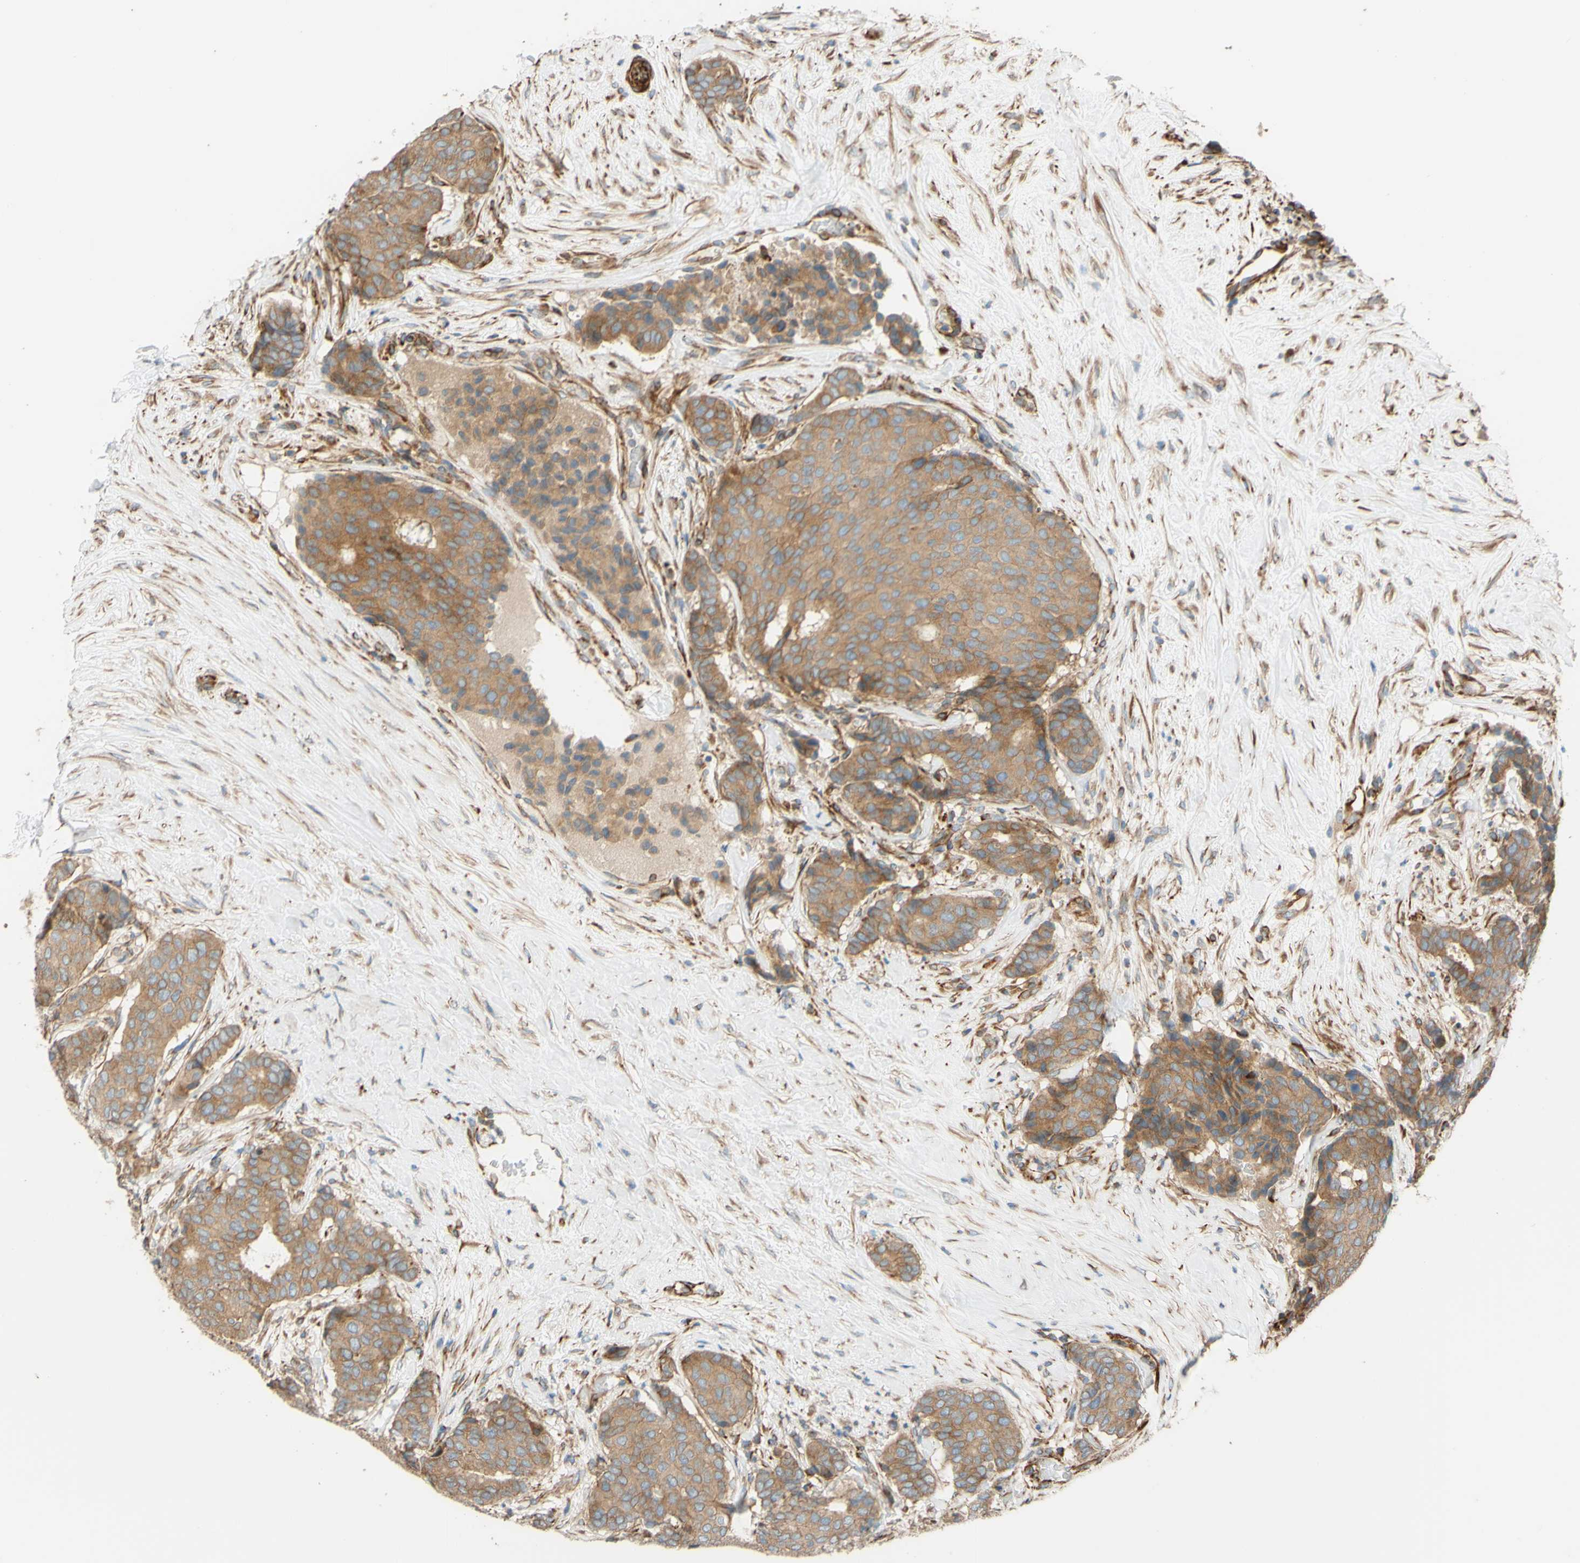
{"staining": {"intensity": "moderate", "quantity": ">75%", "location": "cytoplasmic/membranous"}, "tissue": "breast cancer", "cell_type": "Tumor cells", "image_type": "cancer", "snomed": [{"axis": "morphology", "description": "Duct carcinoma"}, {"axis": "topography", "description": "Breast"}], "caption": "Immunohistochemical staining of invasive ductal carcinoma (breast) reveals moderate cytoplasmic/membranous protein positivity in approximately >75% of tumor cells. The staining is performed using DAB brown chromogen to label protein expression. The nuclei are counter-stained blue using hematoxylin.", "gene": "C1orf43", "patient": {"sex": "female", "age": 75}}